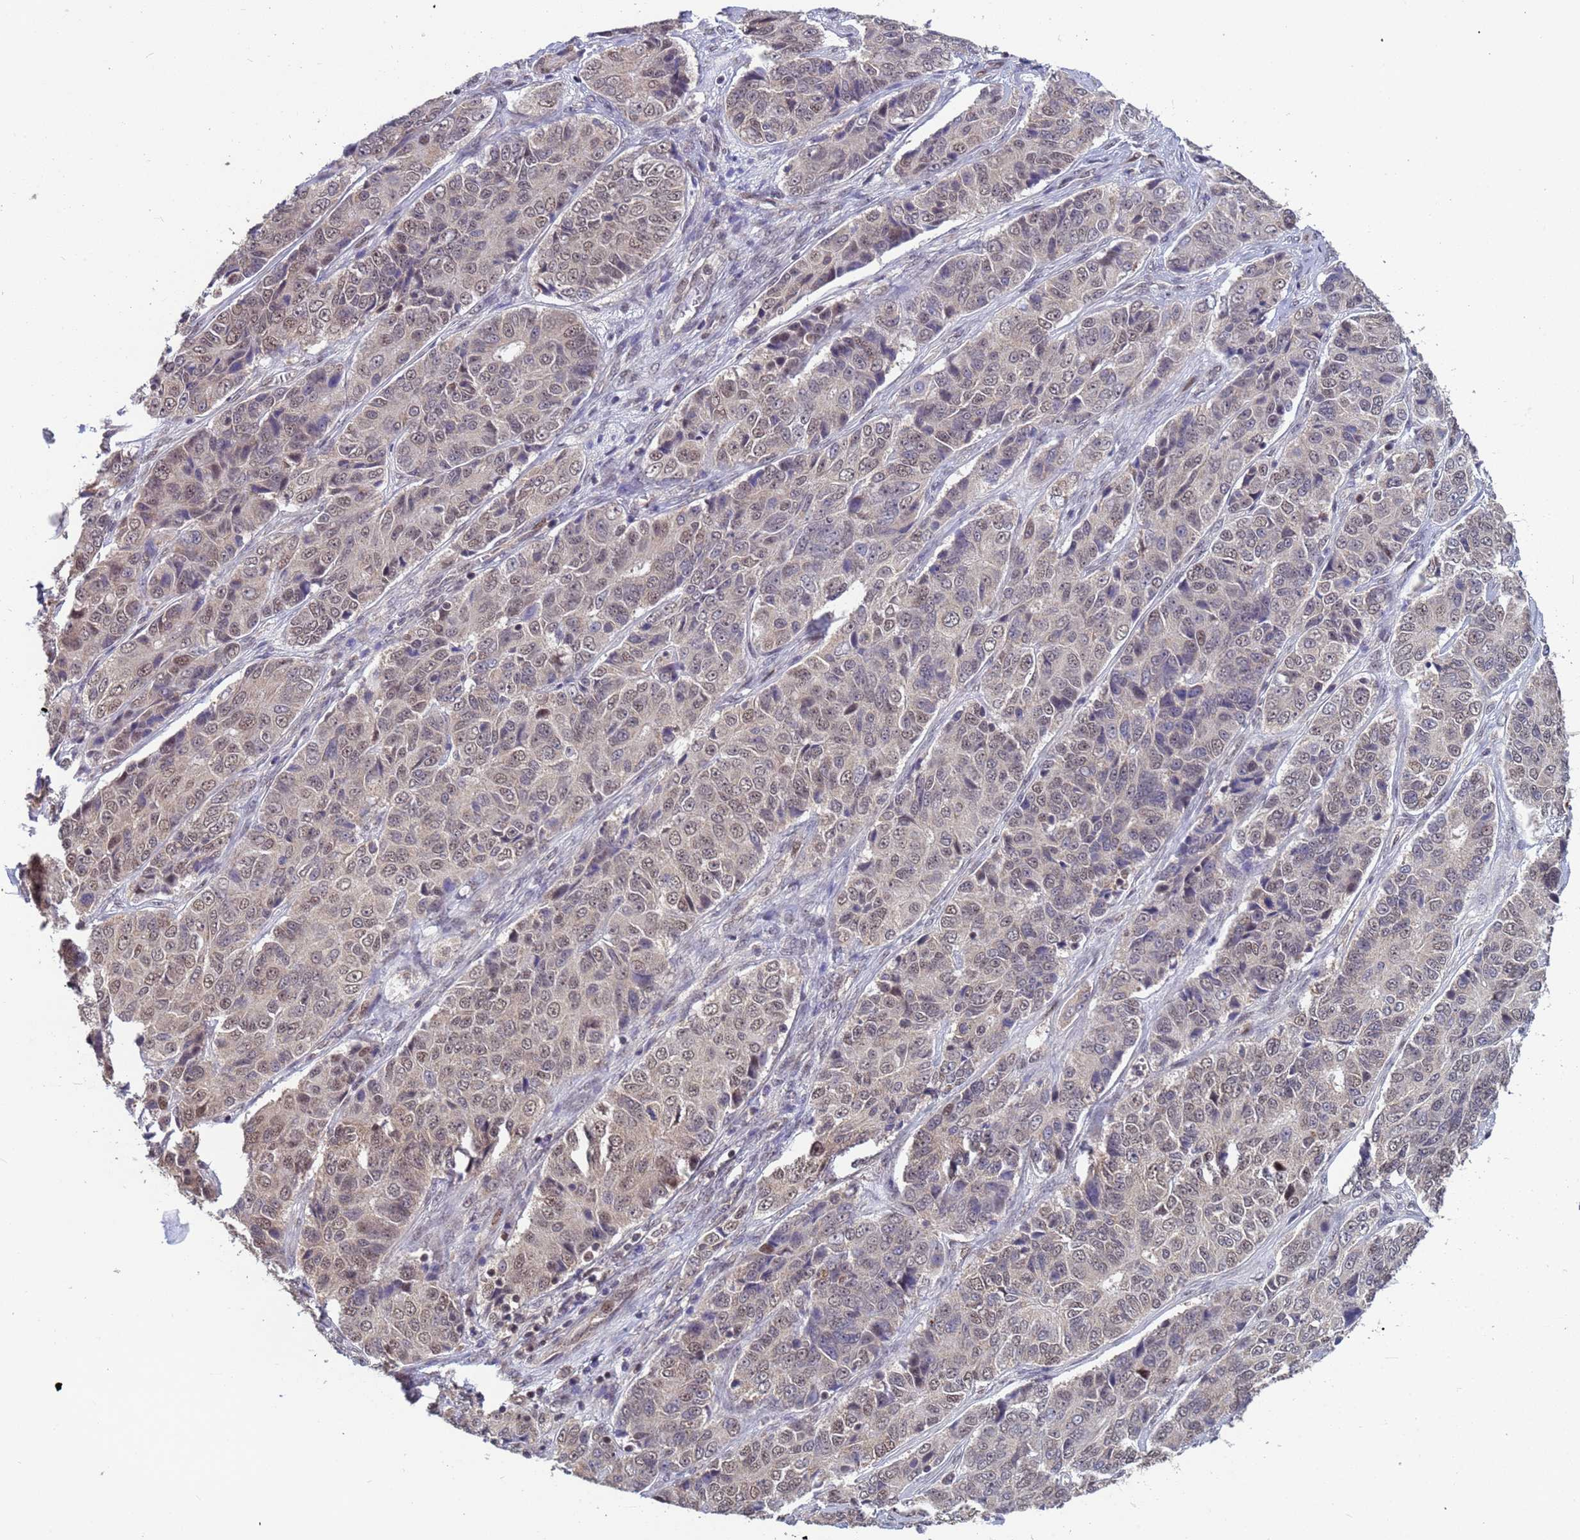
{"staining": {"intensity": "weak", "quantity": "25%-75%", "location": "nuclear"}, "tissue": "ovarian cancer", "cell_type": "Tumor cells", "image_type": "cancer", "snomed": [{"axis": "morphology", "description": "Carcinoma, endometroid"}, {"axis": "topography", "description": "Ovary"}], "caption": "Ovarian cancer stained for a protein displays weak nuclear positivity in tumor cells. (Stains: DAB in brown, nuclei in blue, Microscopy: brightfield microscopy at high magnification).", "gene": "DENND2B", "patient": {"sex": "female", "age": 51}}